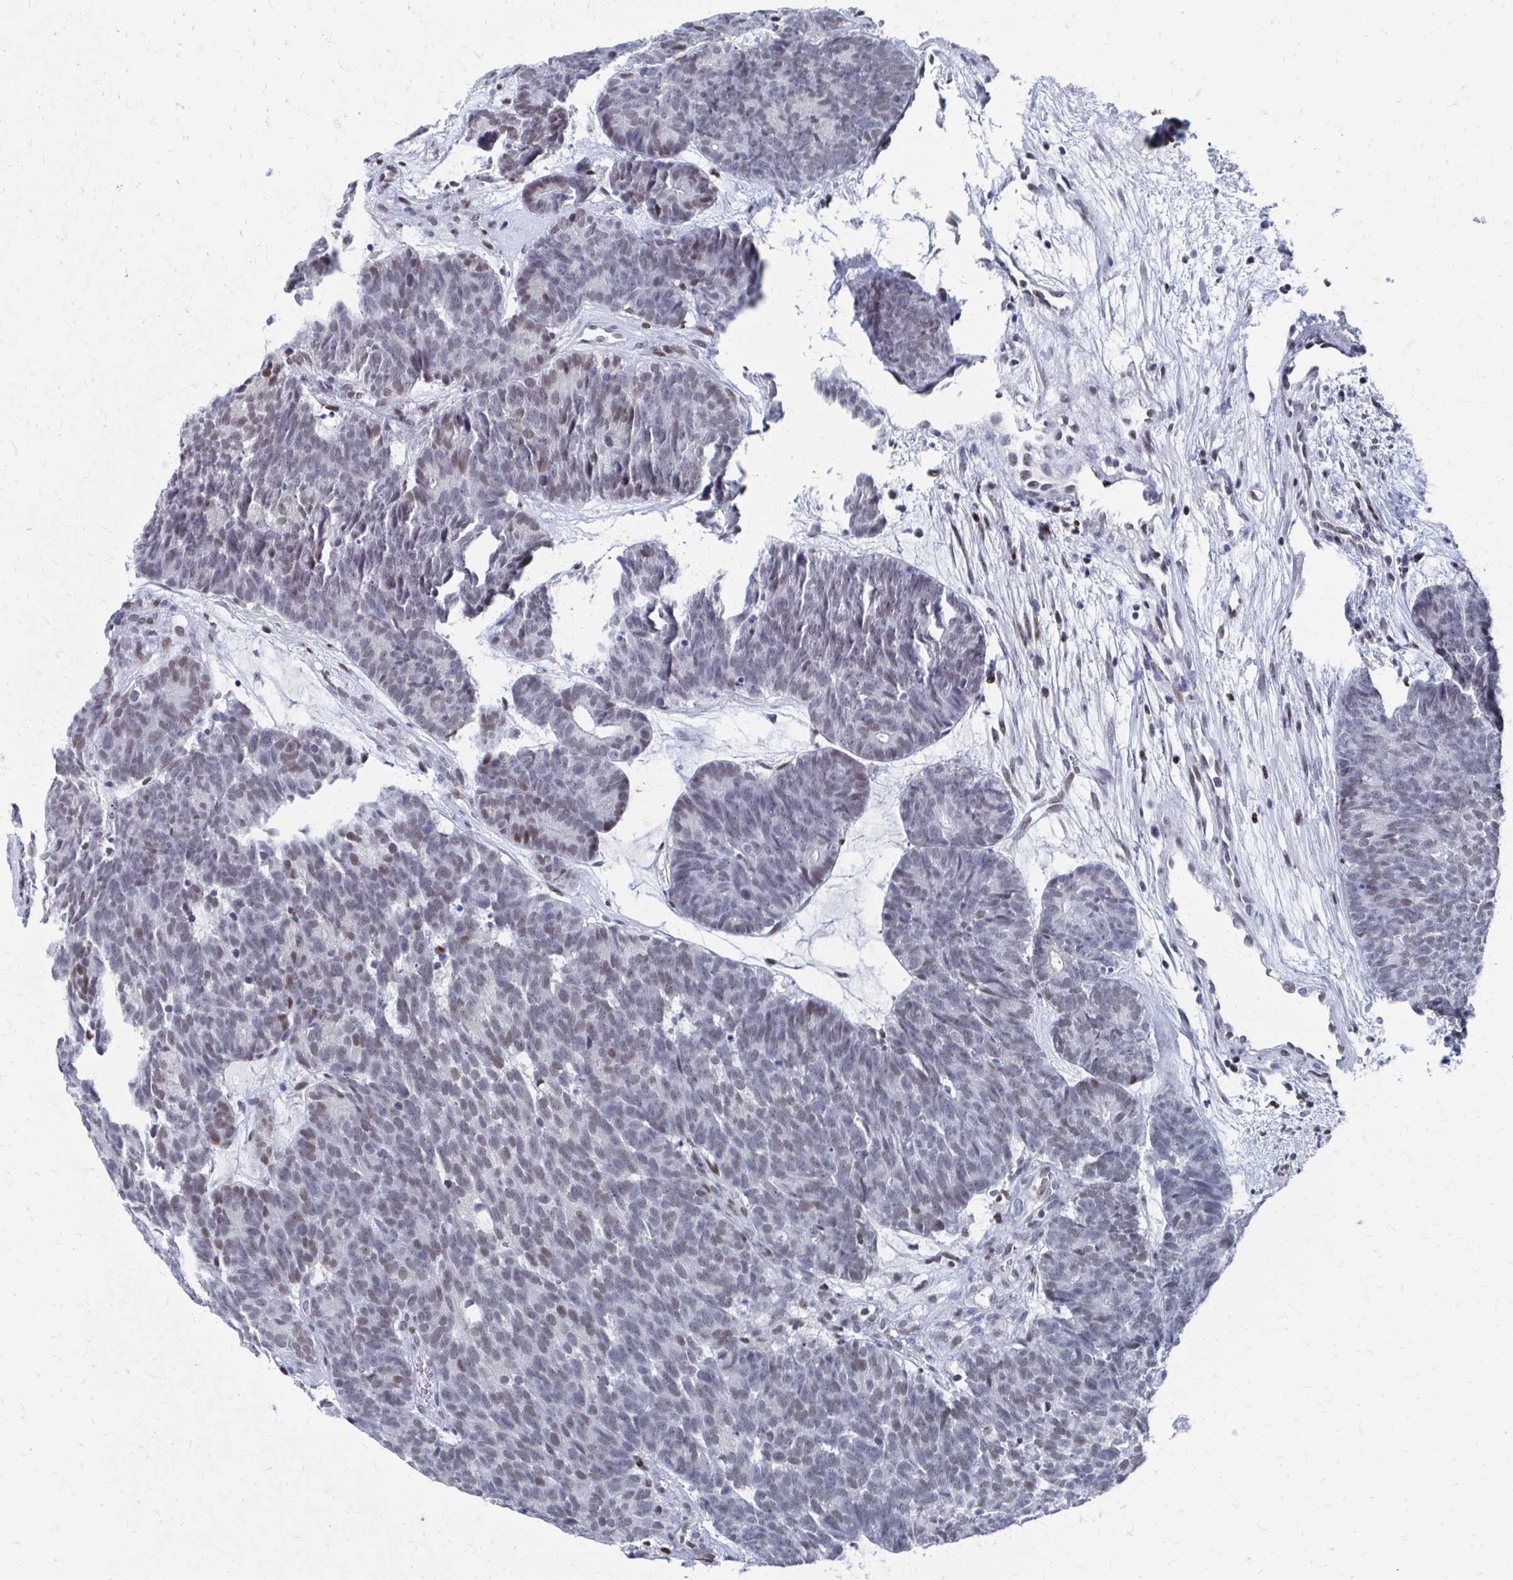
{"staining": {"intensity": "weak", "quantity": "25%-75%", "location": "nuclear"}, "tissue": "head and neck cancer", "cell_type": "Tumor cells", "image_type": "cancer", "snomed": [{"axis": "morphology", "description": "Adenocarcinoma, NOS"}, {"axis": "topography", "description": "Head-Neck"}], "caption": "Head and neck adenocarcinoma stained with a brown dye reveals weak nuclear positive expression in about 25%-75% of tumor cells.", "gene": "CDIN1", "patient": {"sex": "female", "age": 81}}